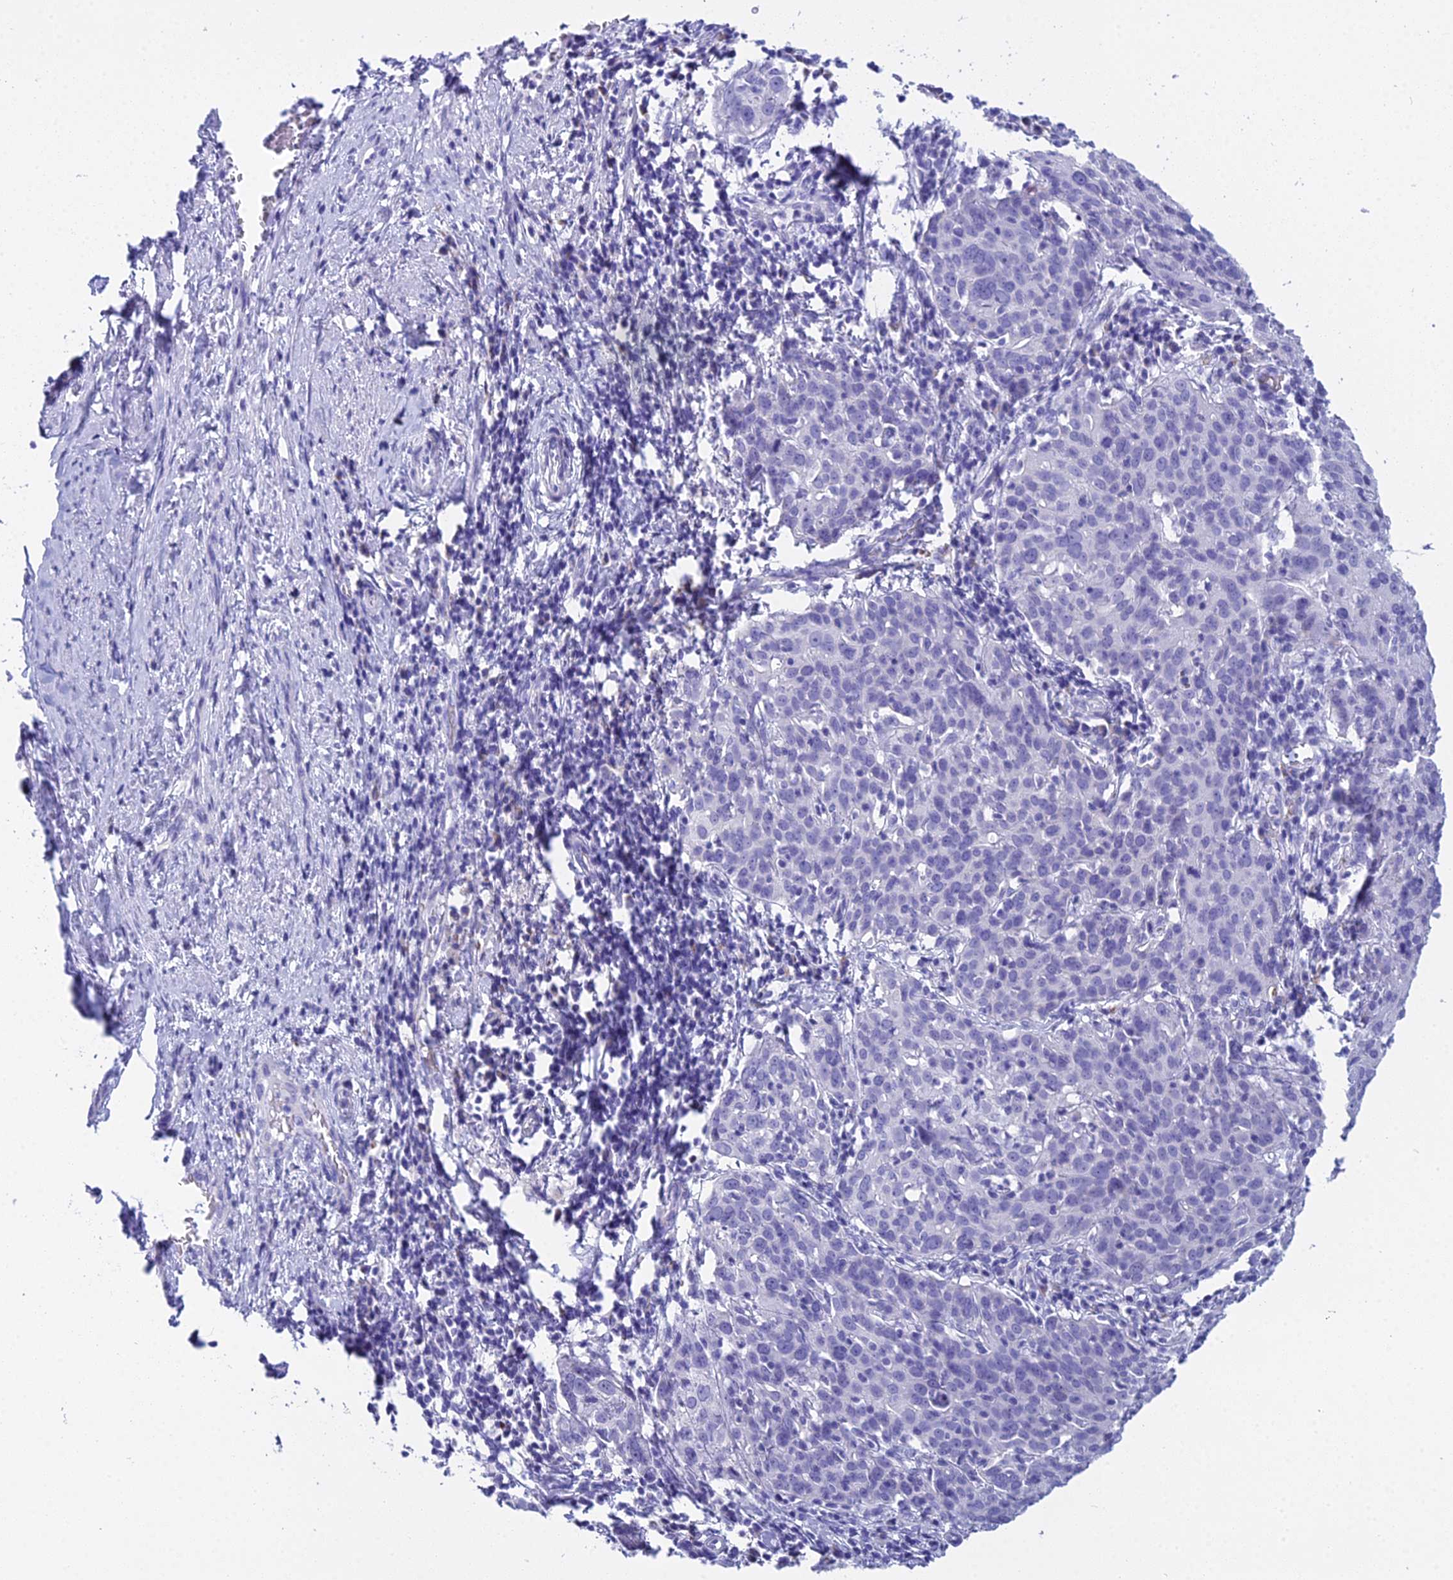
{"staining": {"intensity": "negative", "quantity": "none", "location": "none"}, "tissue": "cervical cancer", "cell_type": "Tumor cells", "image_type": "cancer", "snomed": [{"axis": "morphology", "description": "Squamous cell carcinoma, NOS"}, {"axis": "topography", "description": "Cervix"}], "caption": "This is an immunohistochemistry histopathology image of squamous cell carcinoma (cervical). There is no positivity in tumor cells.", "gene": "CGB2", "patient": {"sex": "female", "age": 50}}